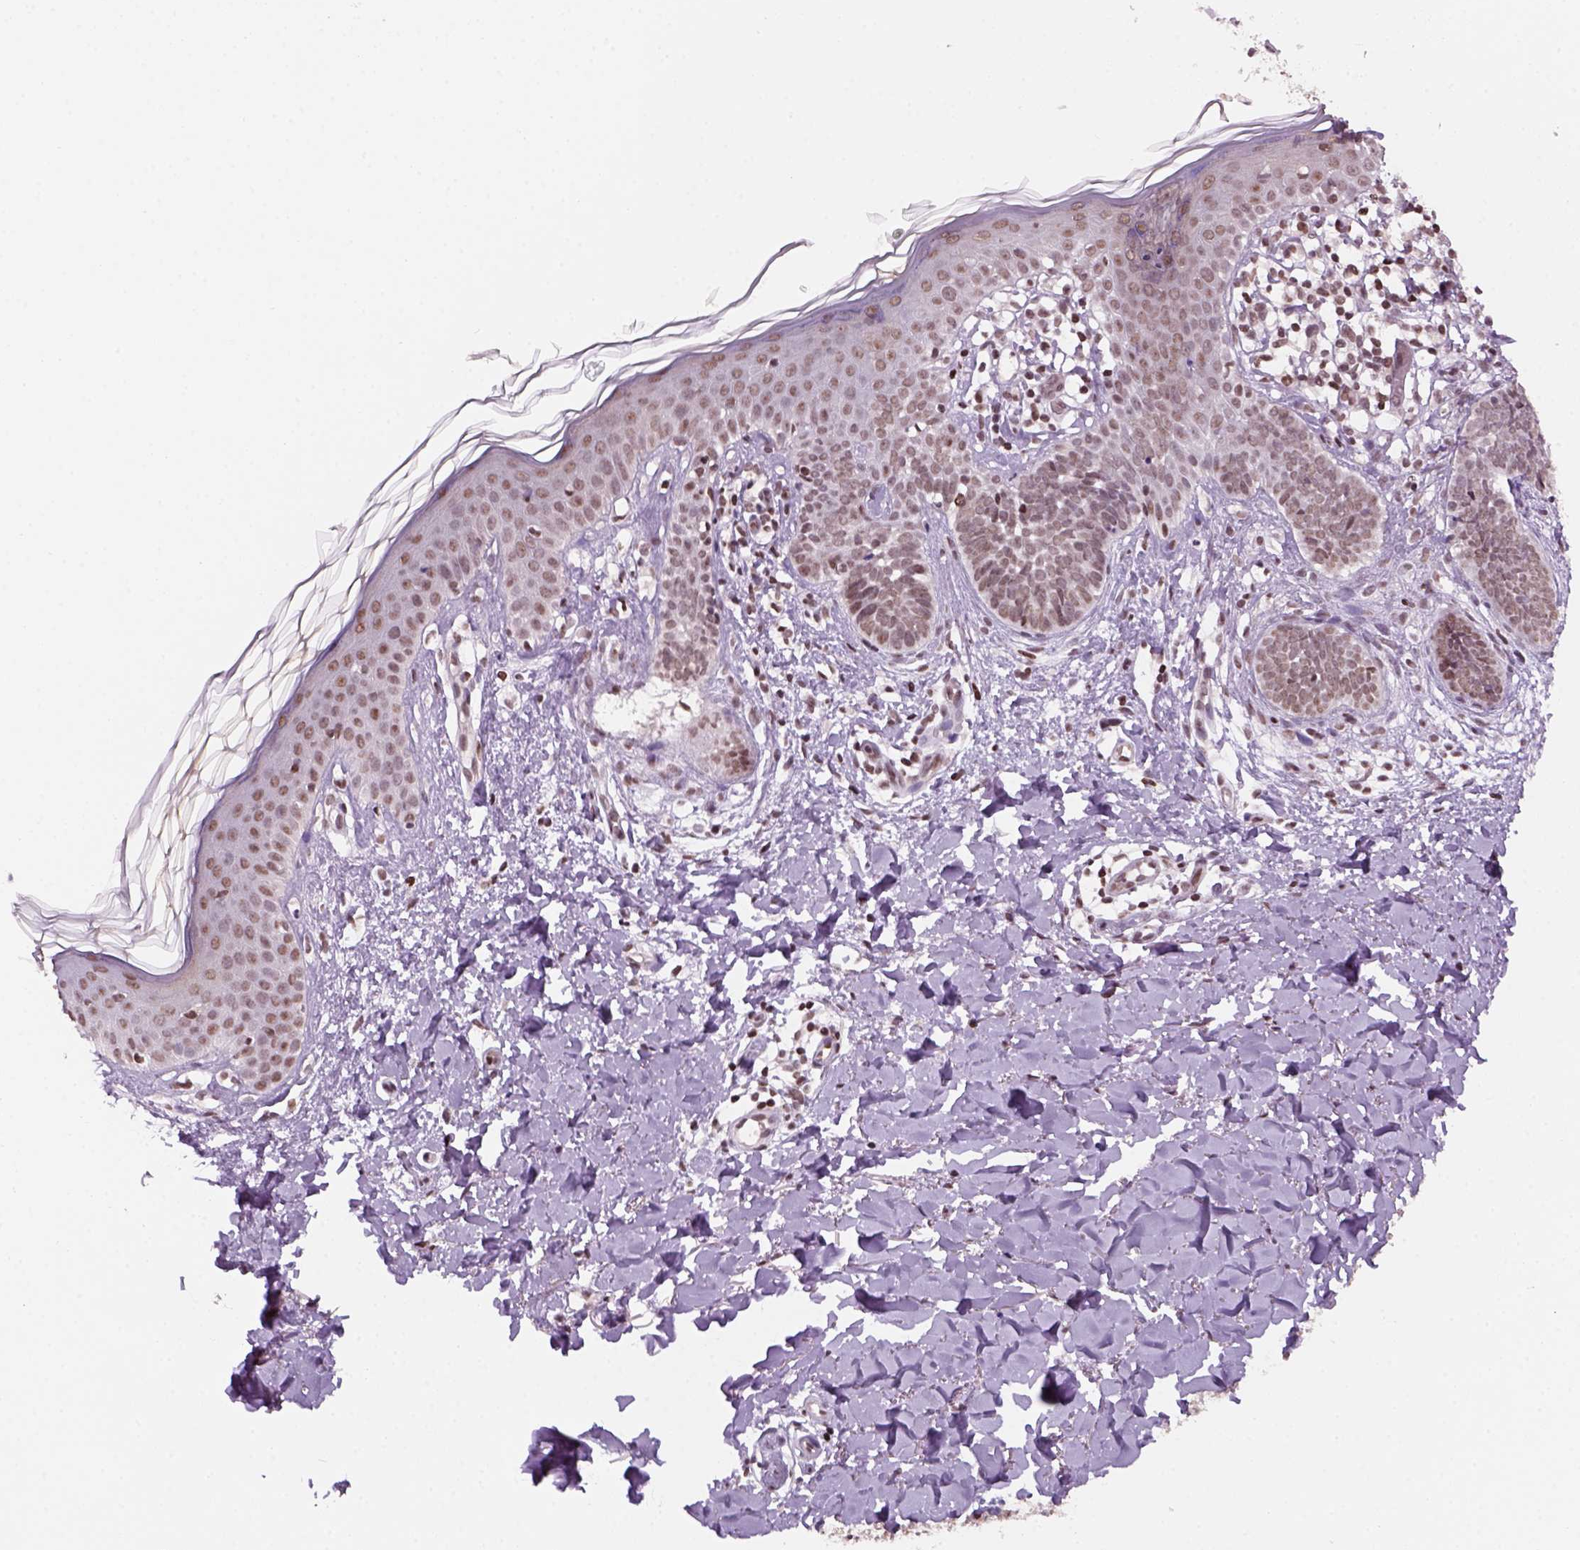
{"staining": {"intensity": "weak", "quantity": ">75%", "location": "nuclear"}, "tissue": "skin cancer", "cell_type": "Tumor cells", "image_type": "cancer", "snomed": [{"axis": "morphology", "description": "Basal cell carcinoma"}, {"axis": "topography", "description": "Skin"}], "caption": "Basal cell carcinoma (skin) stained for a protein (brown) demonstrates weak nuclear positive staining in about >75% of tumor cells.", "gene": "GOT1", "patient": {"sex": "female", "age": 51}}